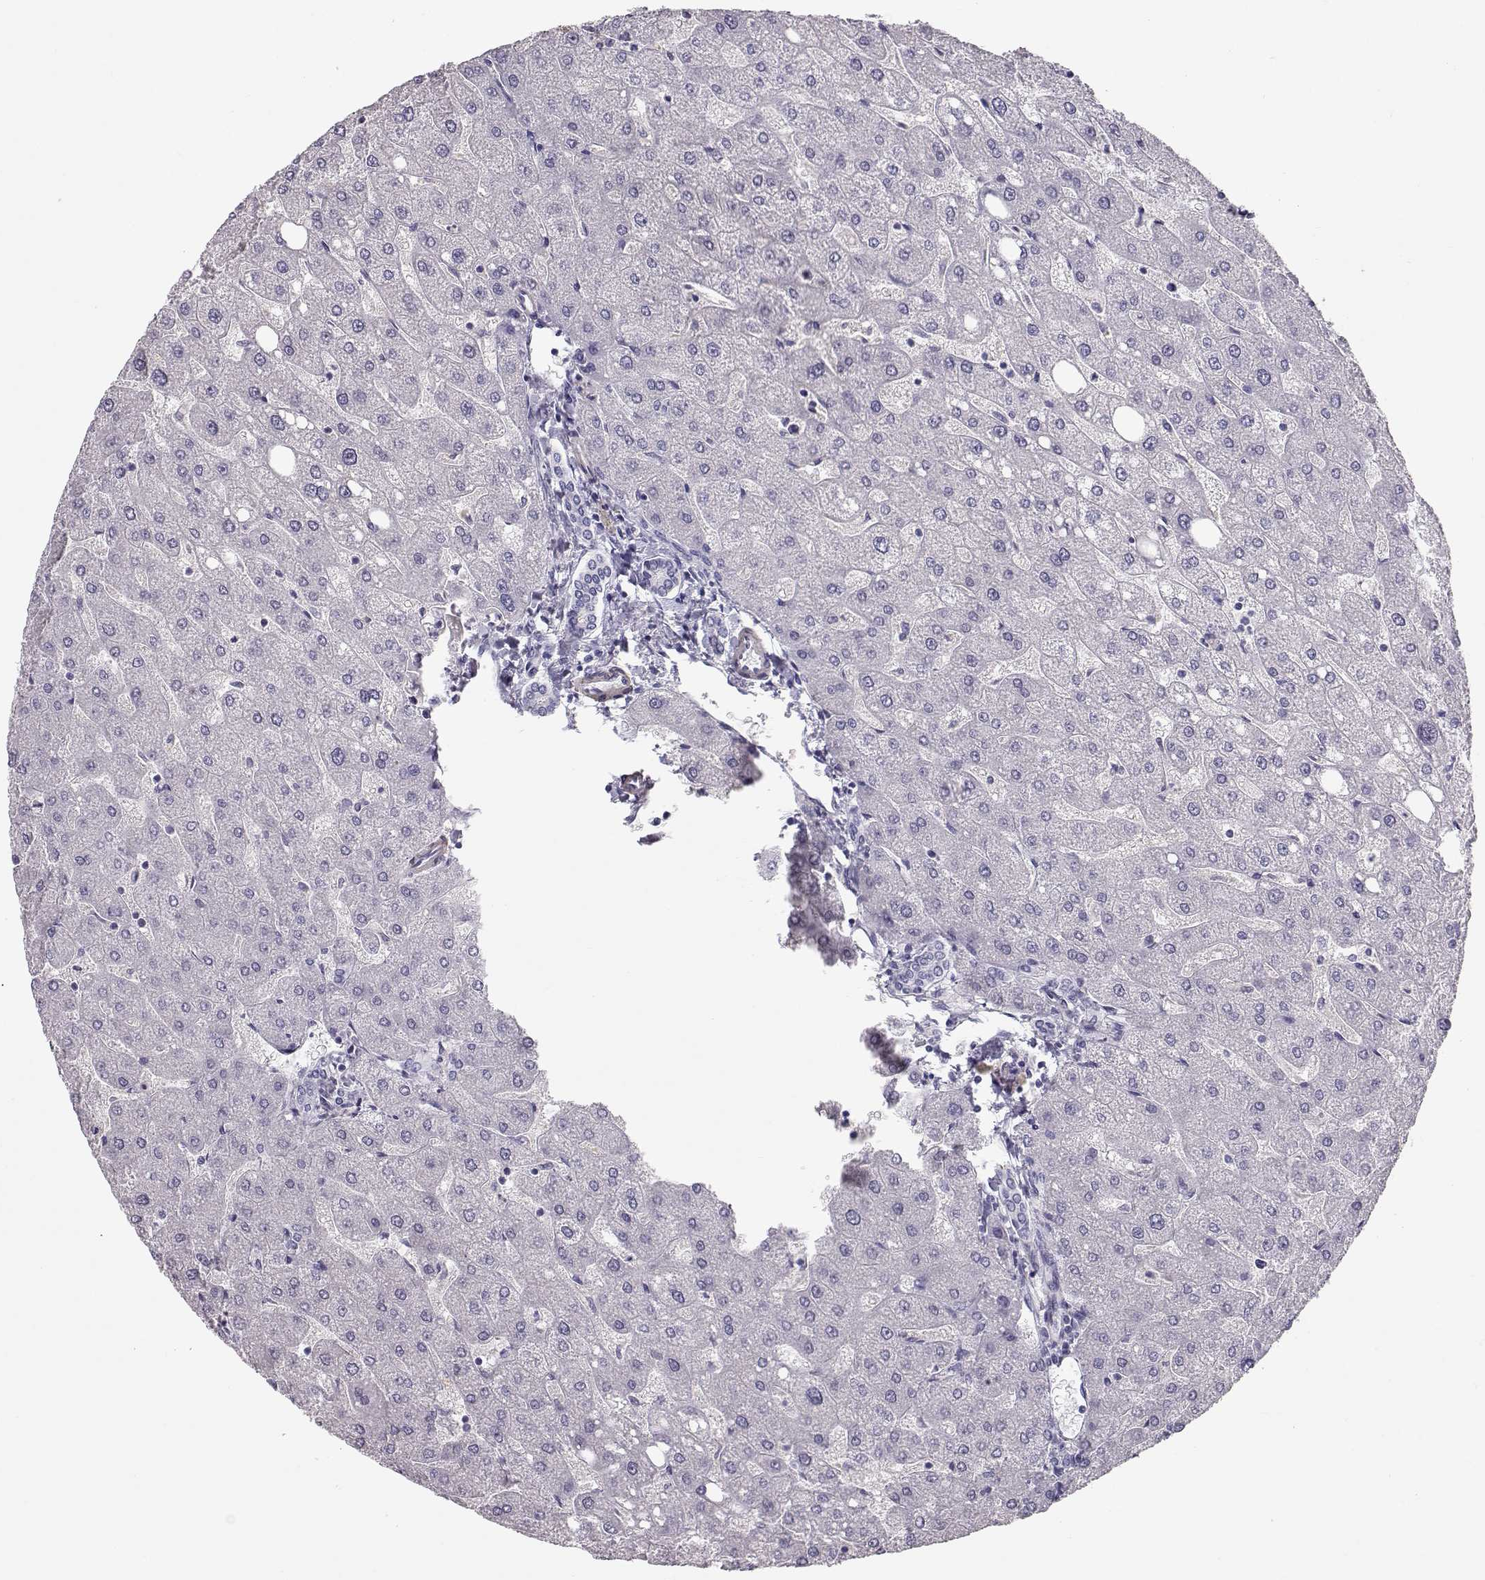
{"staining": {"intensity": "negative", "quantity": "none", "location": "none"}, "tissue": "liver", "cell_type": "Cholangiocytes", "image_type": "normal", "snomed": [{"axis": "morphology", "description": "Normal tissue, NOS"}, {"axis": "topography", "description": "Liver"}], "caption": "DAB (3,3'-diaminobenzidine) immunohistochemical staining of normal liver reveals no significant staining in cholangiocytes. (DAB (3,3'-diaminobenzidine) IHC with hematoxylin counter stain).", "gene": "SLITRK3", "patient": {"sex": "male", "age": 67}}